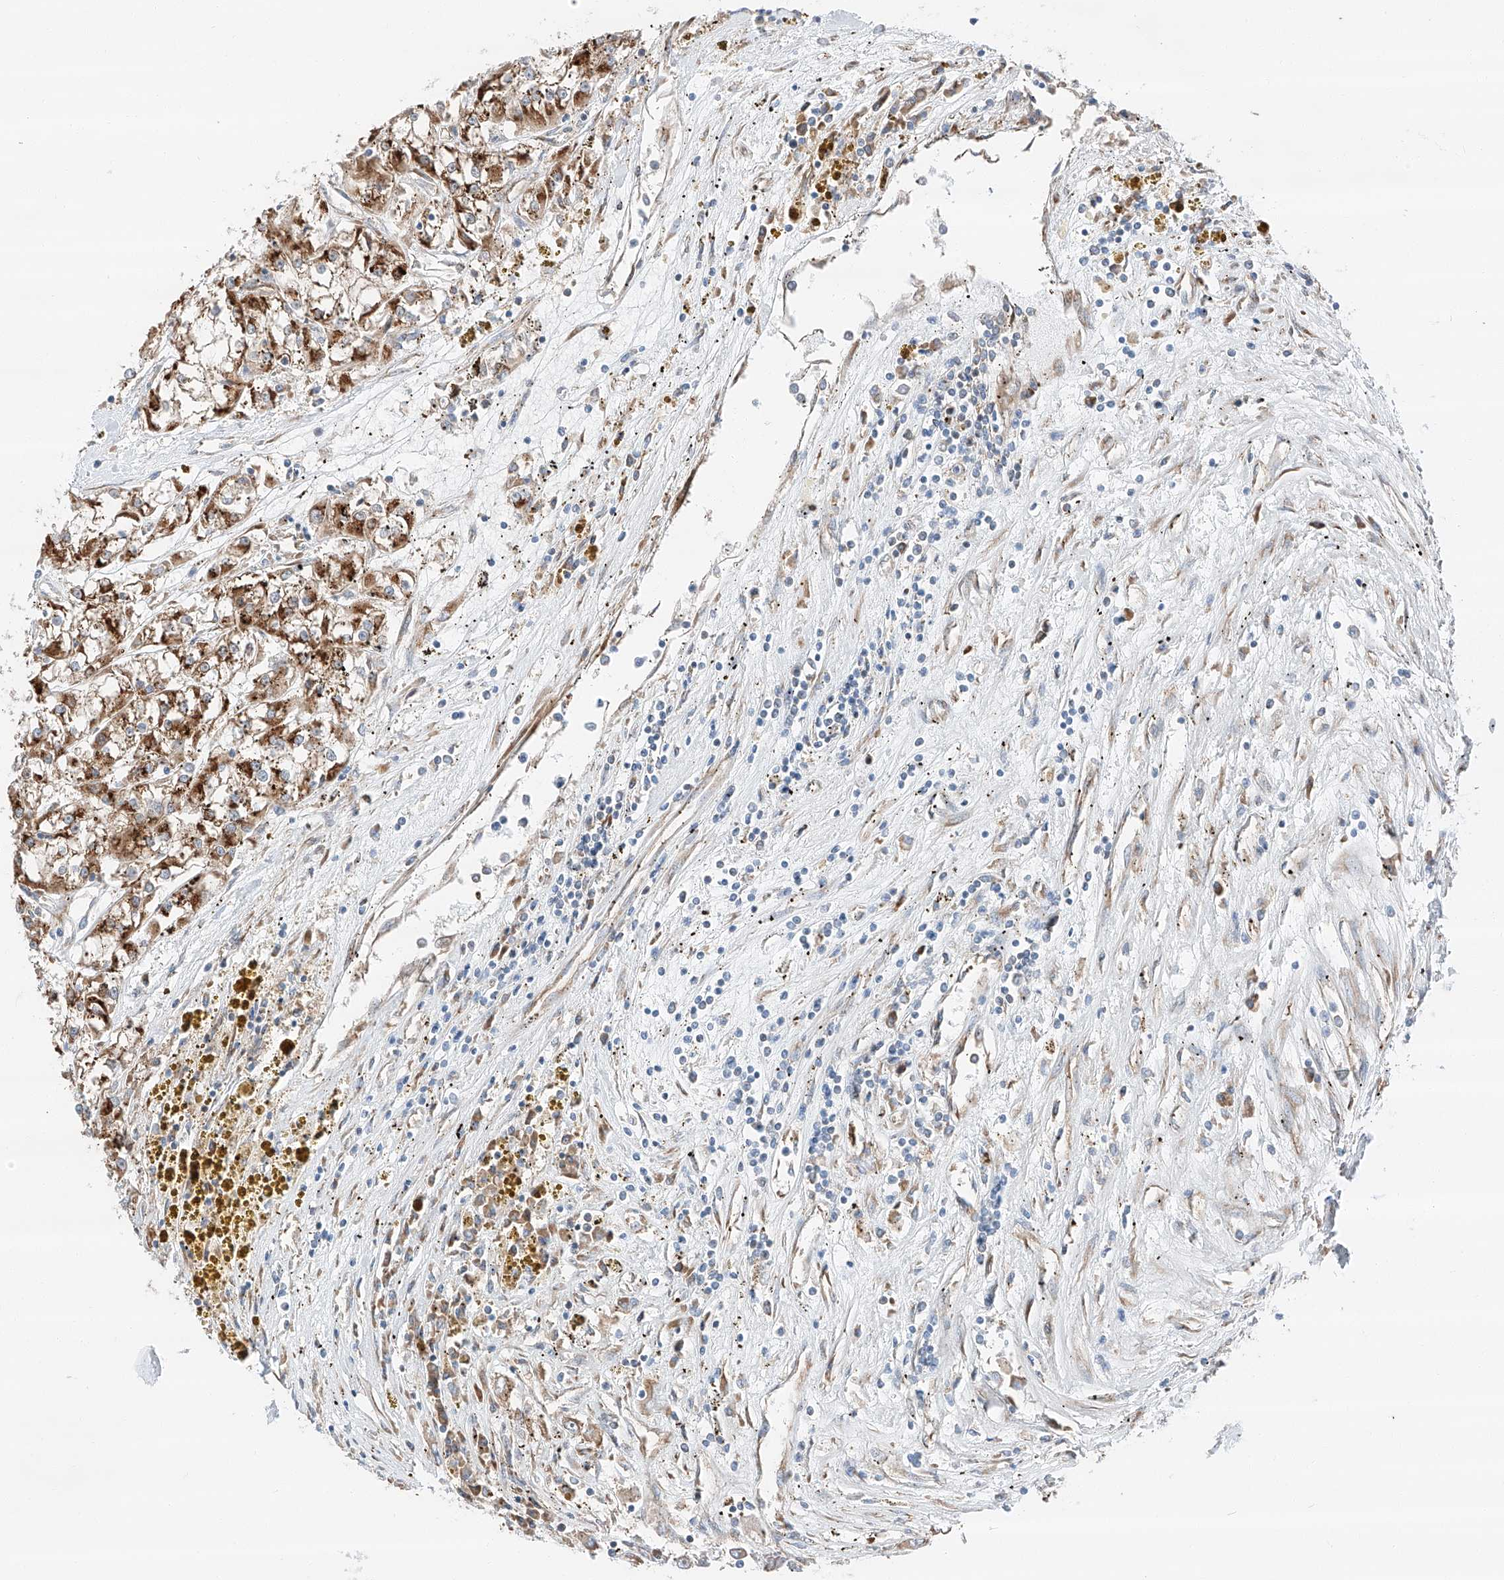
{"staining": {"intensity": "moderate", "quantity": "25%-75%", "location": "cytoplasmic/membranous"}, "tissue": "renal cancer", "cell_type": "Tumor cells", "image_type": "cancer", "snomed": [{"axis": "morphology", "description": "Adenocarcinoma, NOS"}, {"axis": "topography", "description": "Kidney"}], "caption": "Approximately 25%-75% of tumor cells in human renal cancer (adenocarcinoma) reveal moderate cytoplasmic/membranous protein positivity as visualized by brown immunohistochemical staining.", "gene": "ZC3H15", "patient": {"sex": "female", "age": 52}}